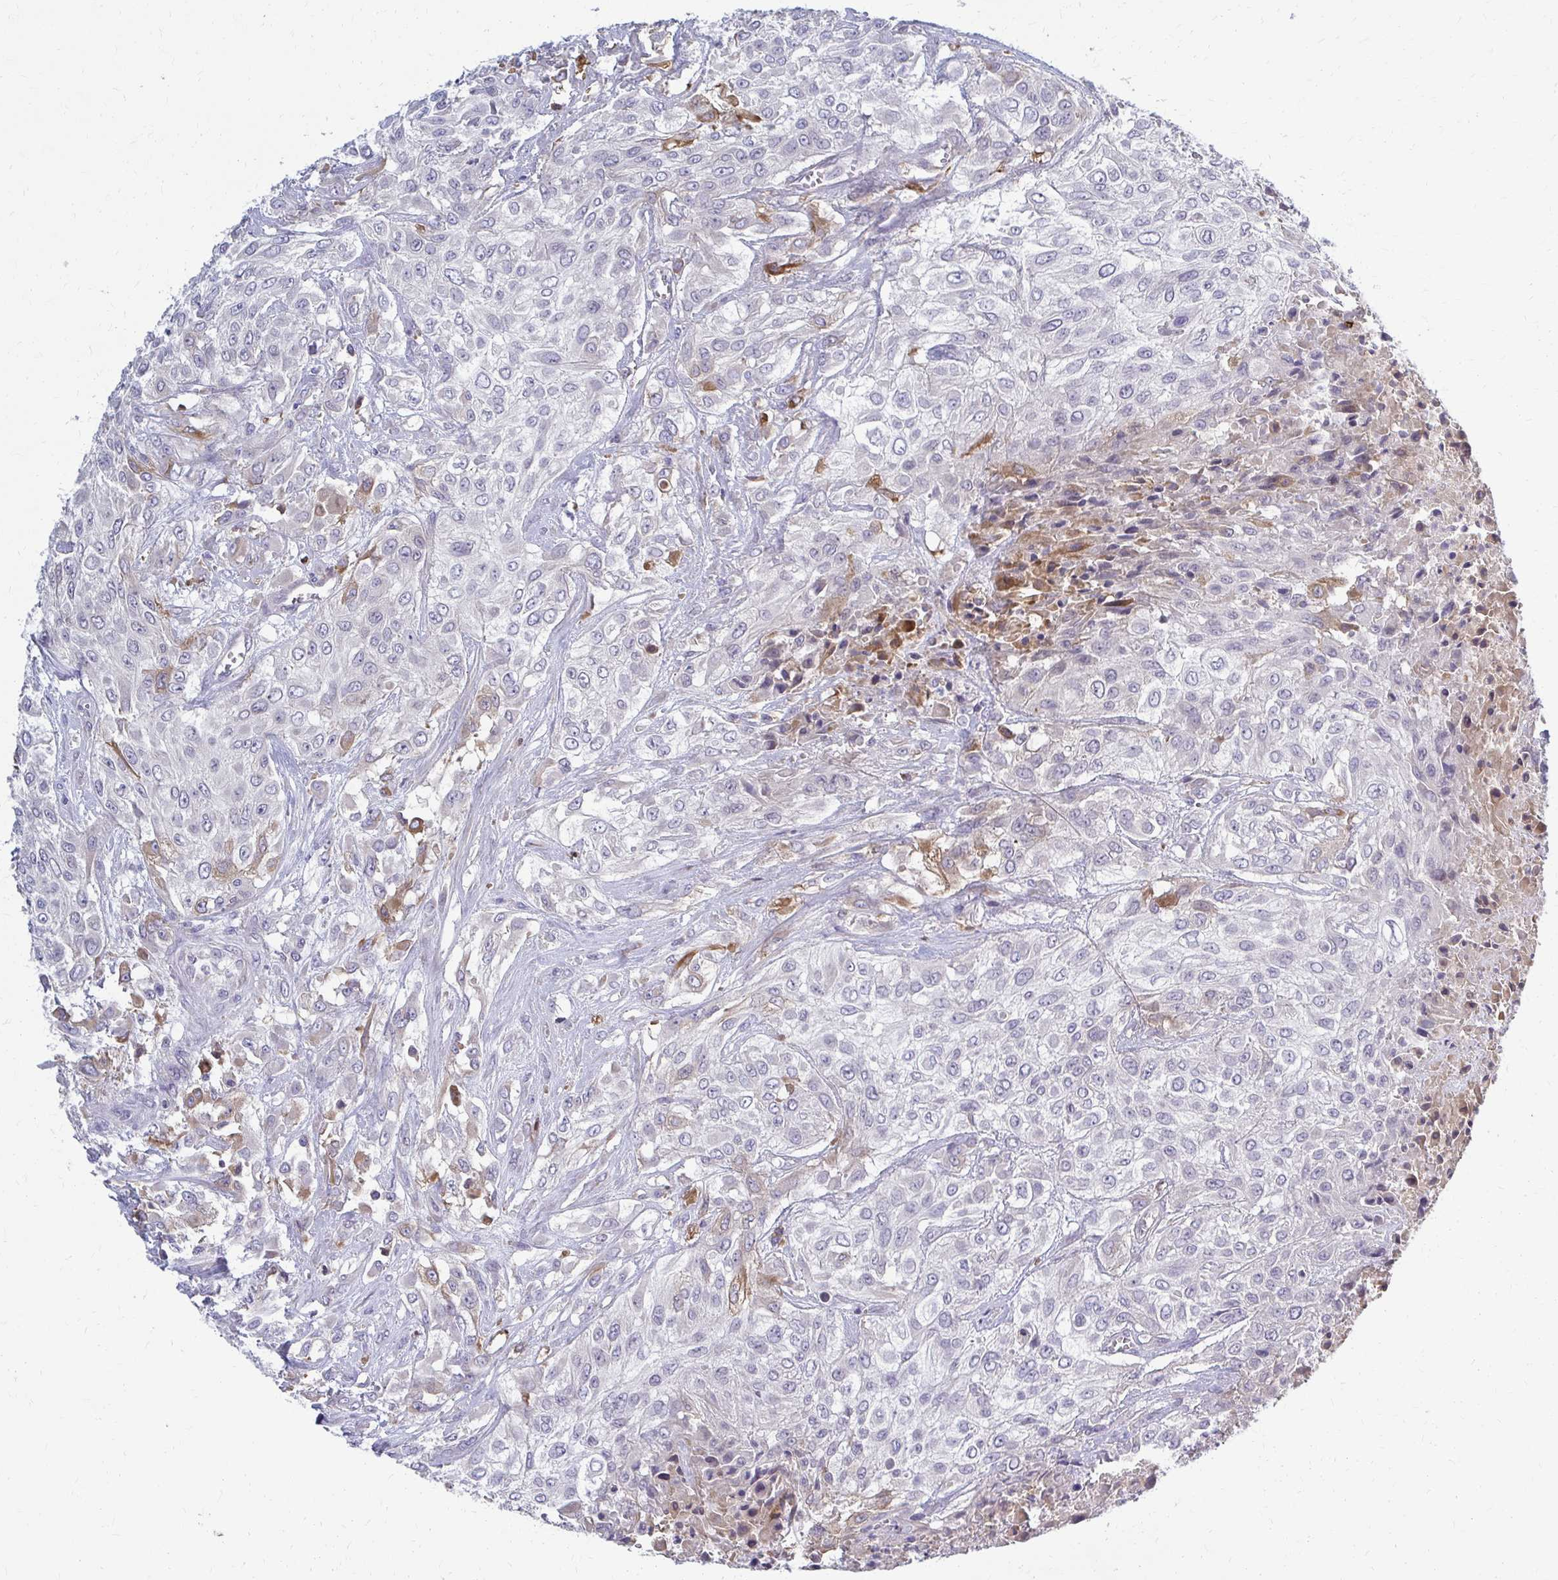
{"staining": {"intensity": "negative", "quantity": "none", "location": "none"}, "tissue": "urothelial cancer", "cell_type": "Tumor cells", "image_type": "cancer", "snomed": [{"axis": "morphology", "description": "Urothelial carcinoma, High grade"}, {"axis": "topography", "description": "Urinary bladder"}], "caption": "Tumor cells show no significant staining in urothelial cancer. (DAB IHC with hematoxylin counter stain).", "gene": "MCRIP2", "patient": {"sex": "male", "age": 57}}